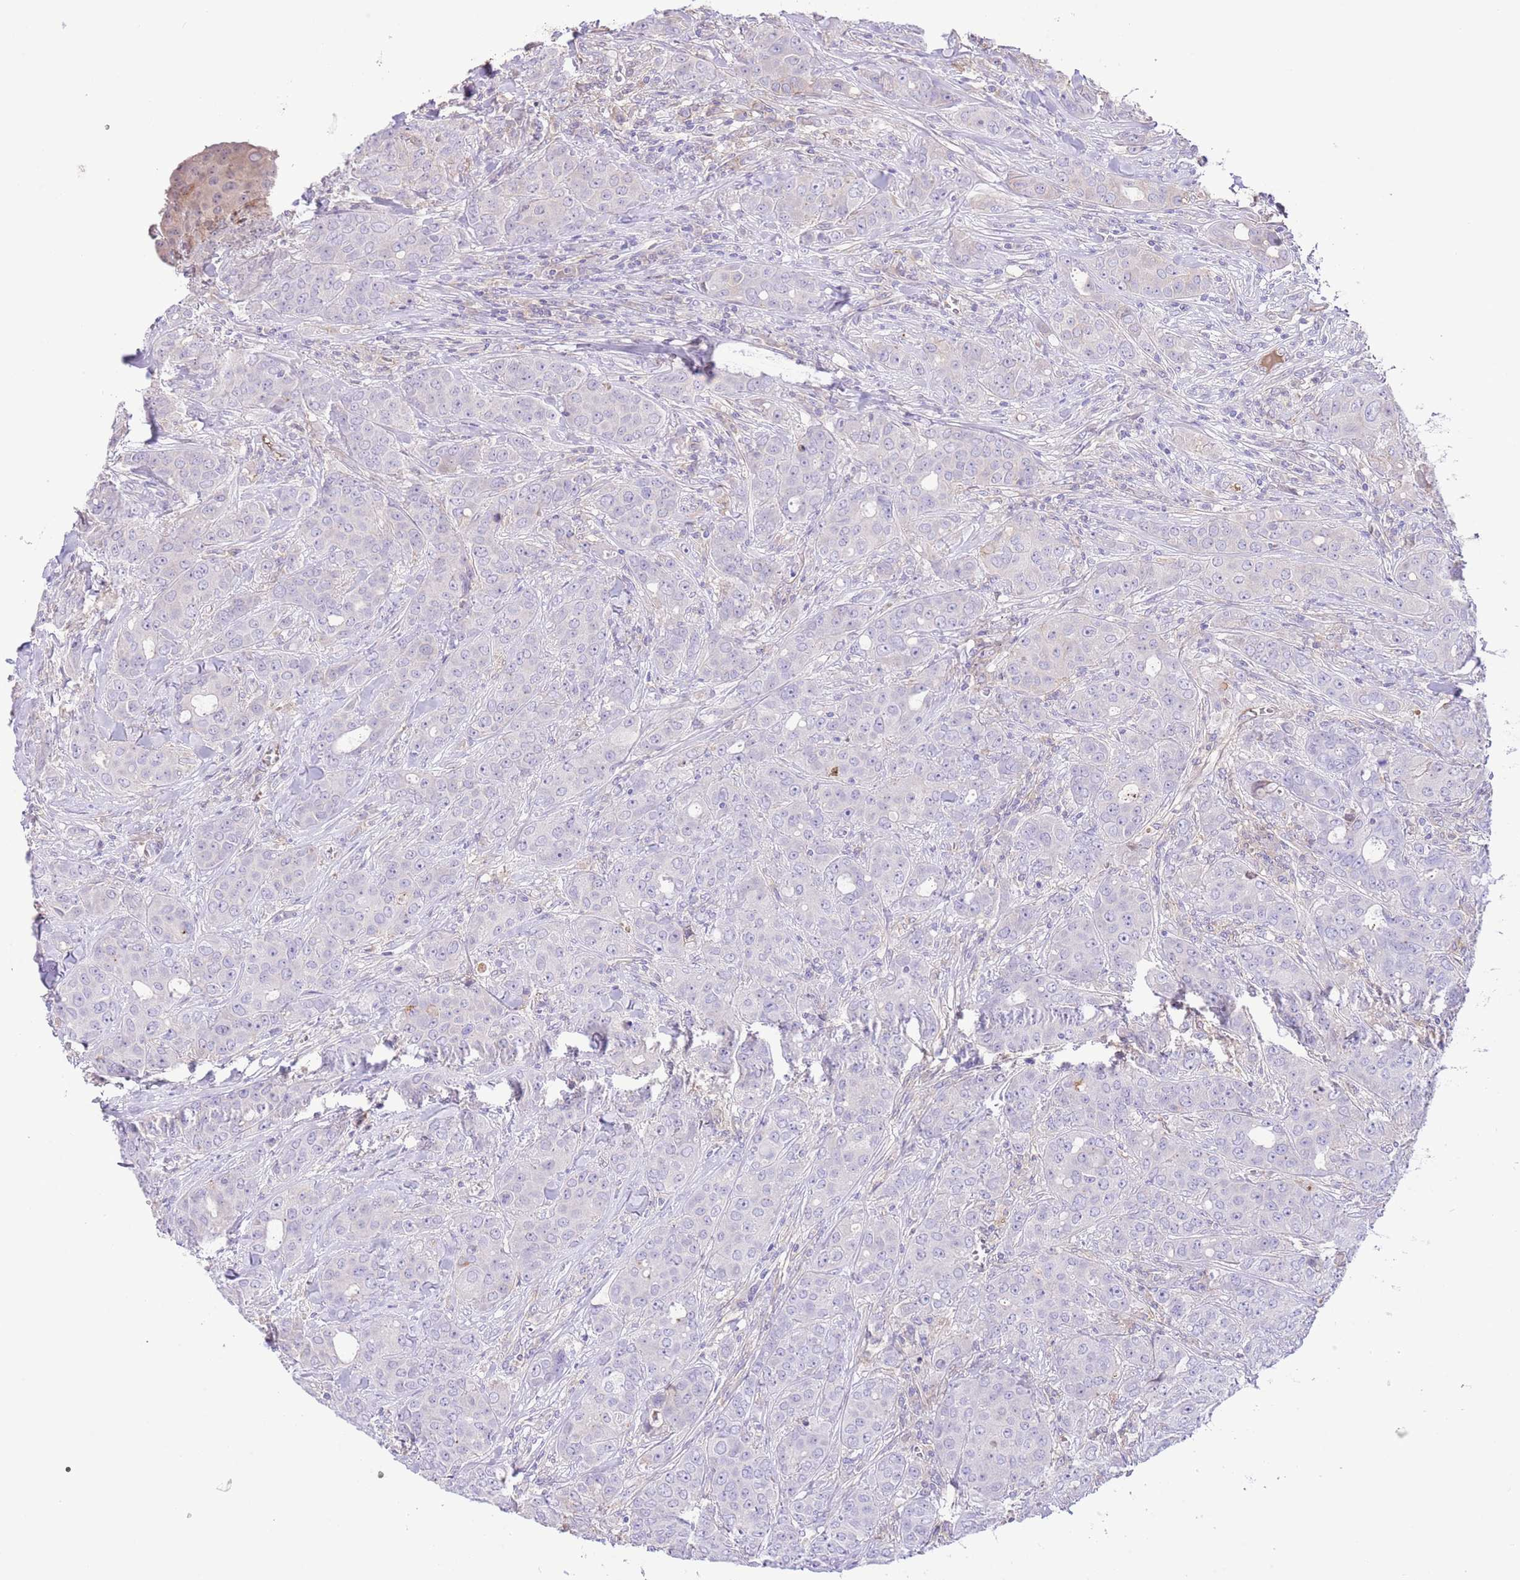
{"staining": {"intensity": "negative", "quantity": "none", "location": "none"}, "tissue": "breast cancer", "cell_type": "Tumor cells", "image_type": "cancer", "snomed": [{"axis": "morphology", "description": "Duct carcinoma"}, {"axis": "topography", "description": "Breast"}], "caption": "DAB immunohistochemical staining of human breast cancer demonstrates no significant positivity in tumor cells. (DAB (3,3'-diaminobenzidine) IHC with hematoxylin counter stain).", "gene": "IGF1", "patient": {"sex": "female", "age": 43}}